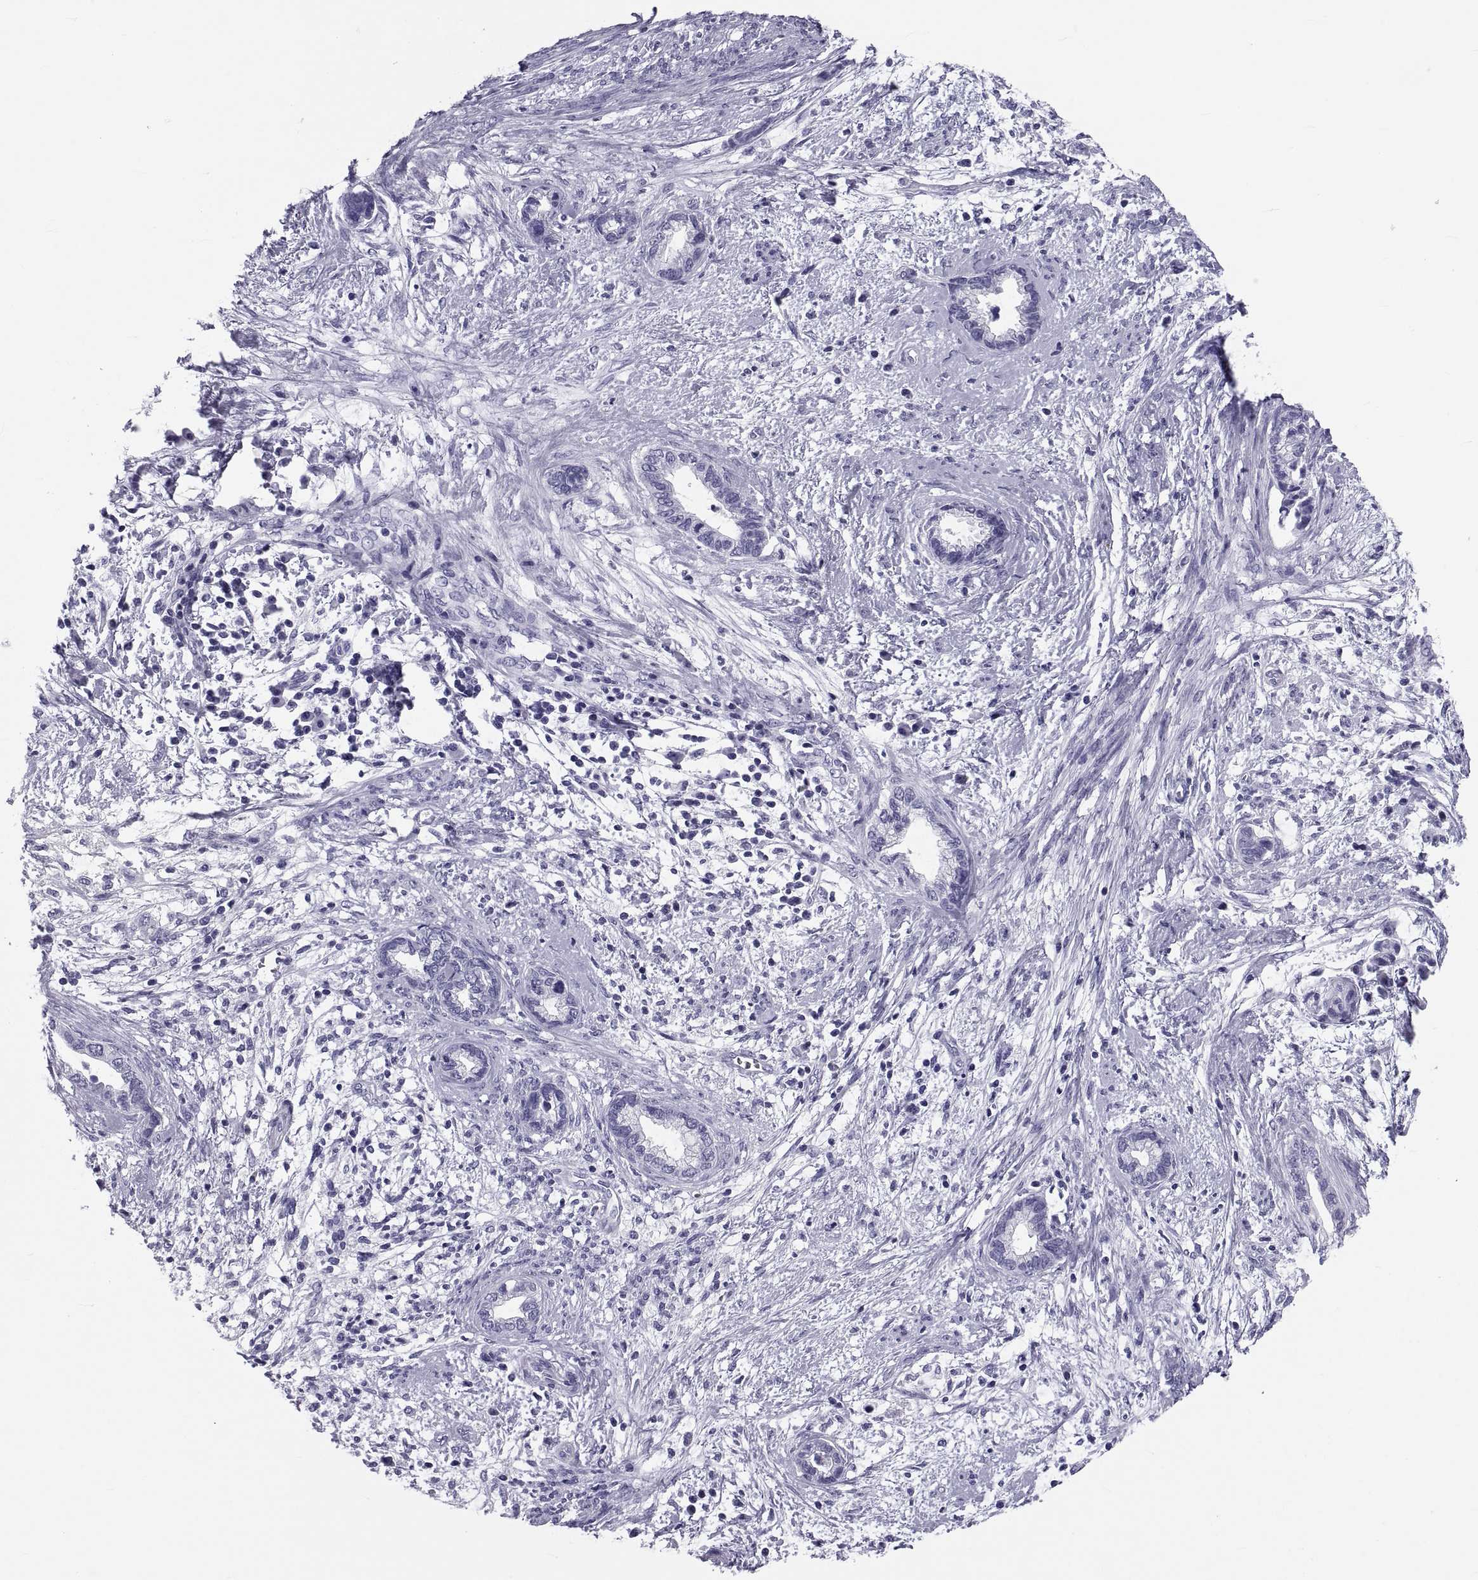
{"staining": {"intensity": "negative", "quantity": "none", "location": "none"}, "tissue": "cervical cancer", "cell_type": "Tumor cells", "image_type": "cancer", "snomed": [{"axis": "morphology", "description": "Adenocarcinoma, NOS"}, {"axis": "topography", "description": "Cervix"}], "caption": "Tumor cells show no significant positivity in adenocarcinoma (cervical).", "gene": "DEFB129", "patient": {"sex": "female", "age": 62}}